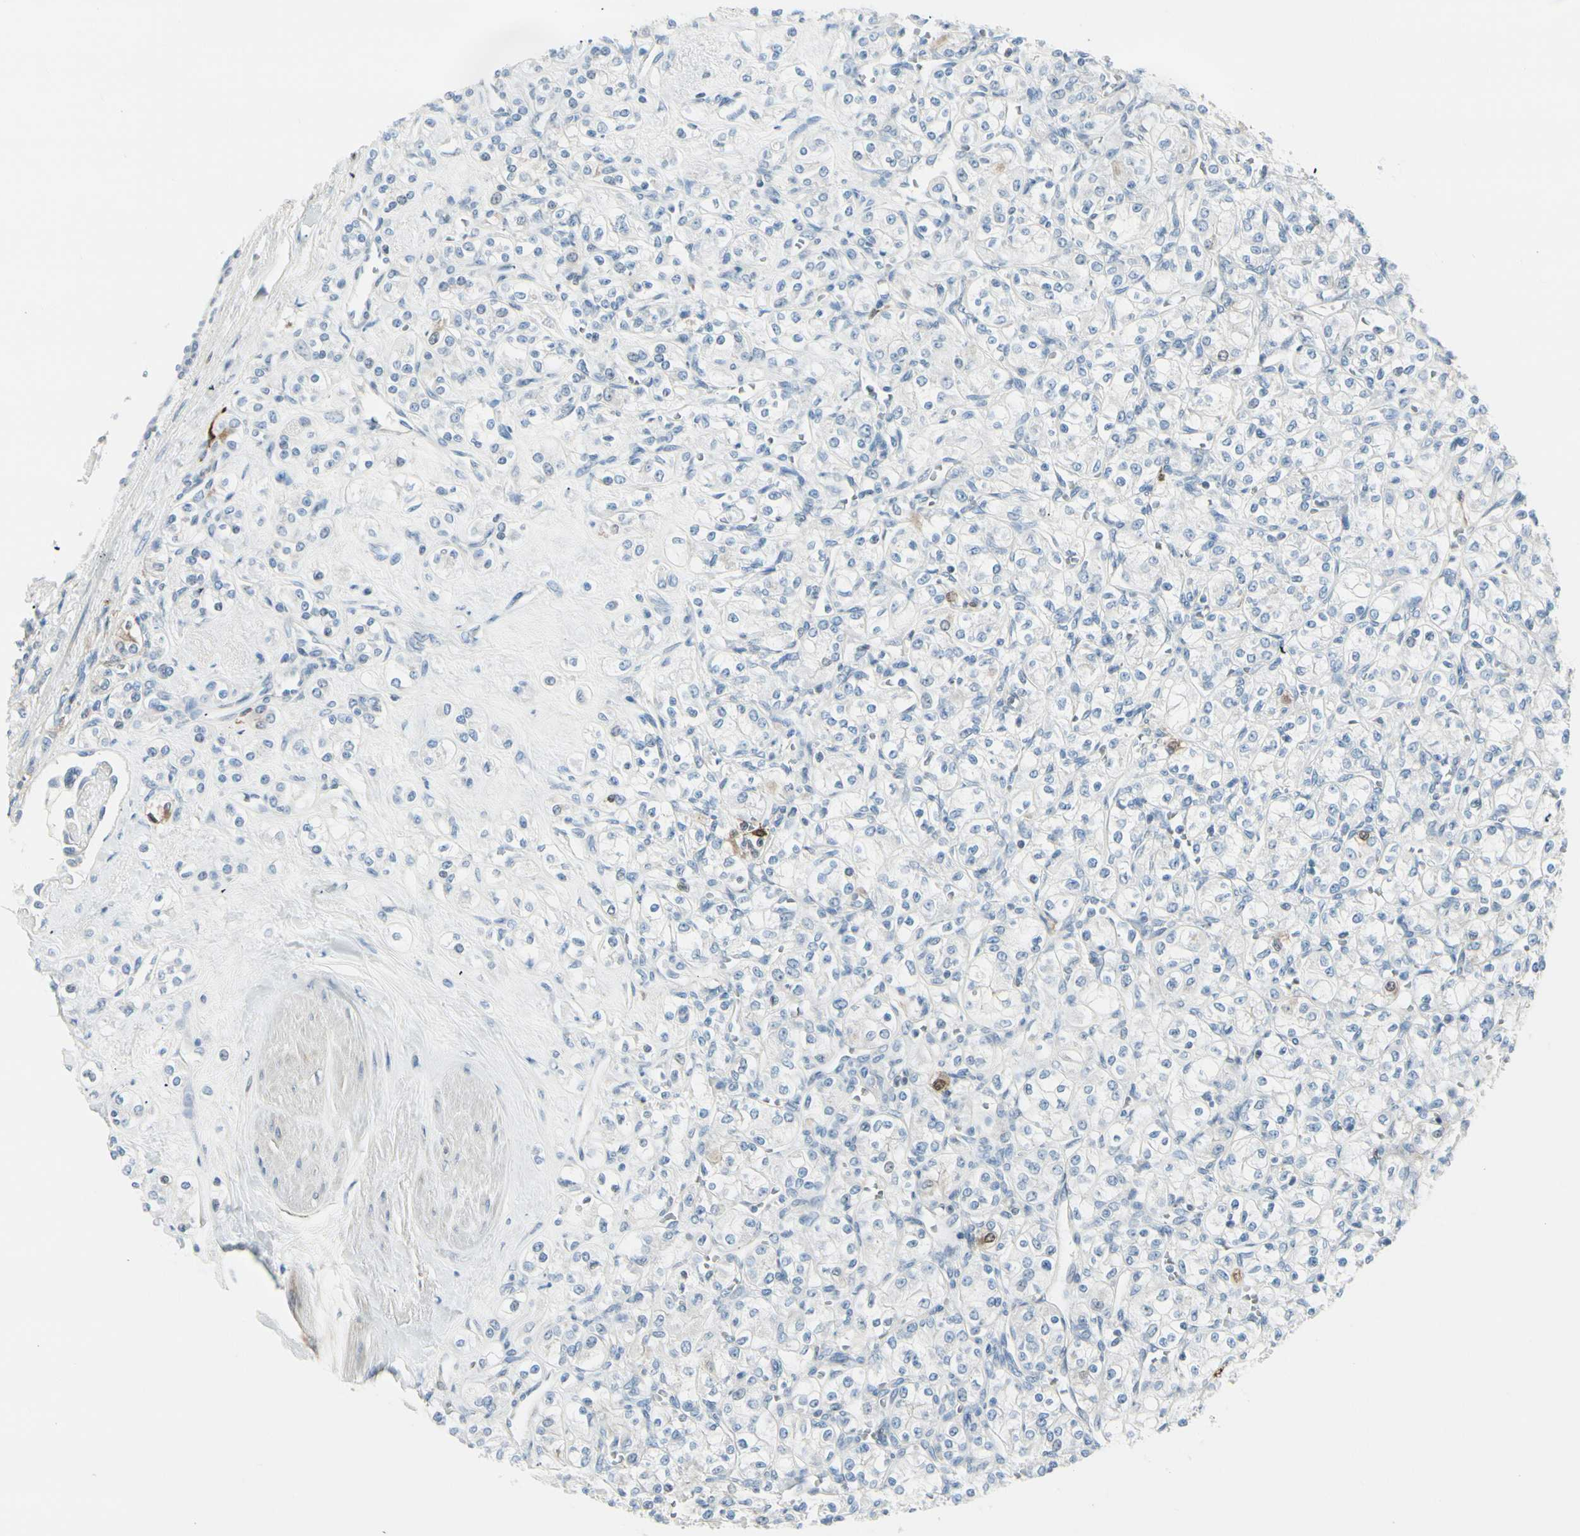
{"staining": {"intensity": "negative", "quantity": "none", "location": "none"}, "tissue": "renal cancer", "cell_type": "Tumor cells", "image_type": "cancer", "snomed": [{"axis": "morphology", "description": "Adenocarcinoma, NOS"}, {"axis": "topography", "description": "Kidney"}], "caption": "Photomicrograph shows no significant protein staining in tumor cells of adenocarcinoma (renal).", "gene": "TRAF1", "patient": {"sex": "male", "age": 77}}